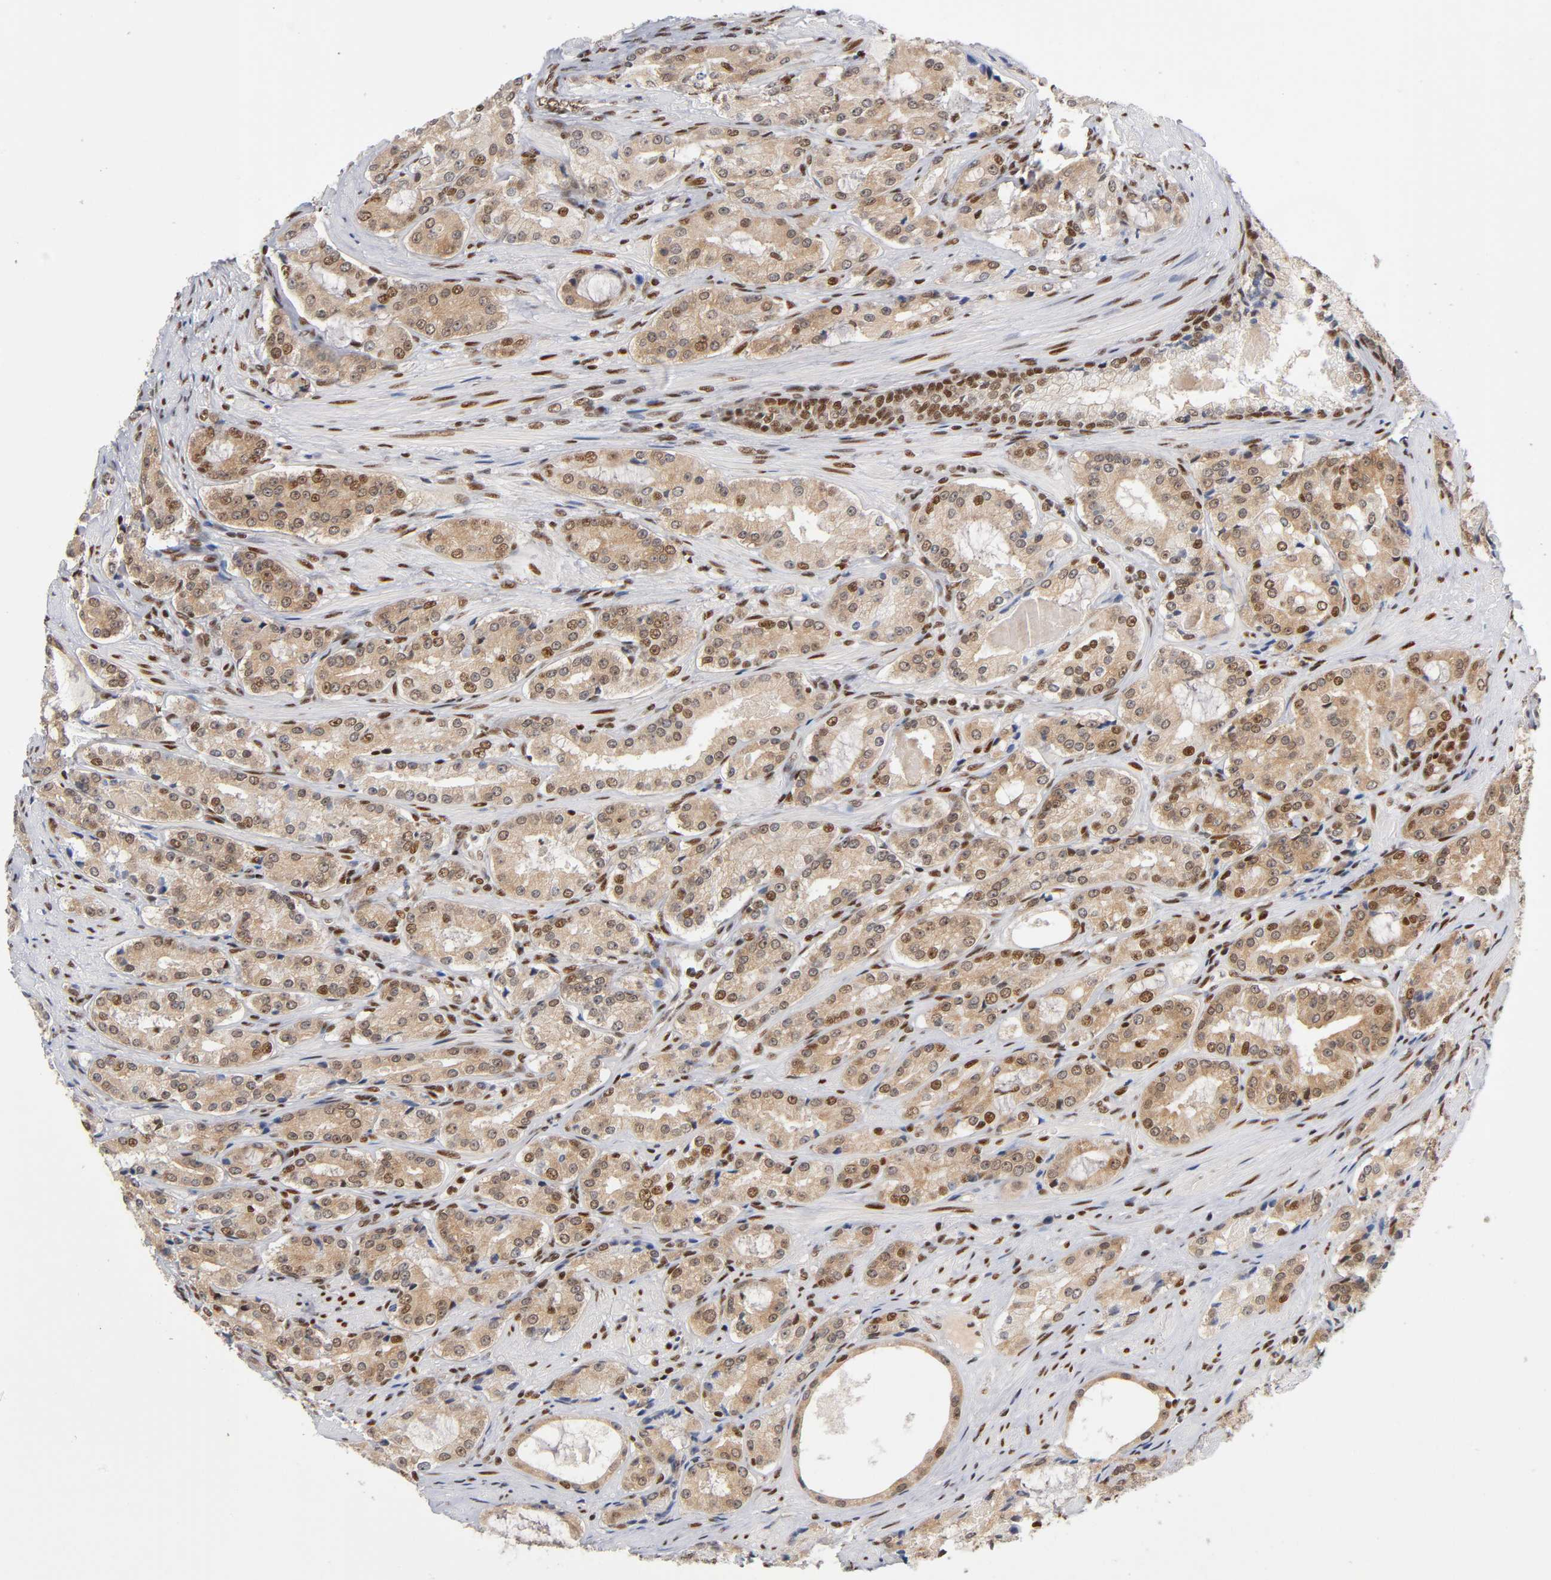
{"staining": {"intensity": "strong", "quantity": ">75%", "location": "cytoplasmic/membranous,nuclear"}, "tissue": "prostate cancer", "cell_type": "Tumor cells", "image_type": "cancer", "snomed": [{"axis": "morphology", "description": "Adenocarcinoma, High grade"}, {"axis": "topography", "description": "Prostate"}], "caption": "This is a histology image of immunohistochemistry (IHC) staining of prostate cancer, which shows strong positivity in the cytoplasmic/membranous and nuclear of tumor cells.", "gene": "ILKAP", "patient": {"sex": "male", "age": 72}}